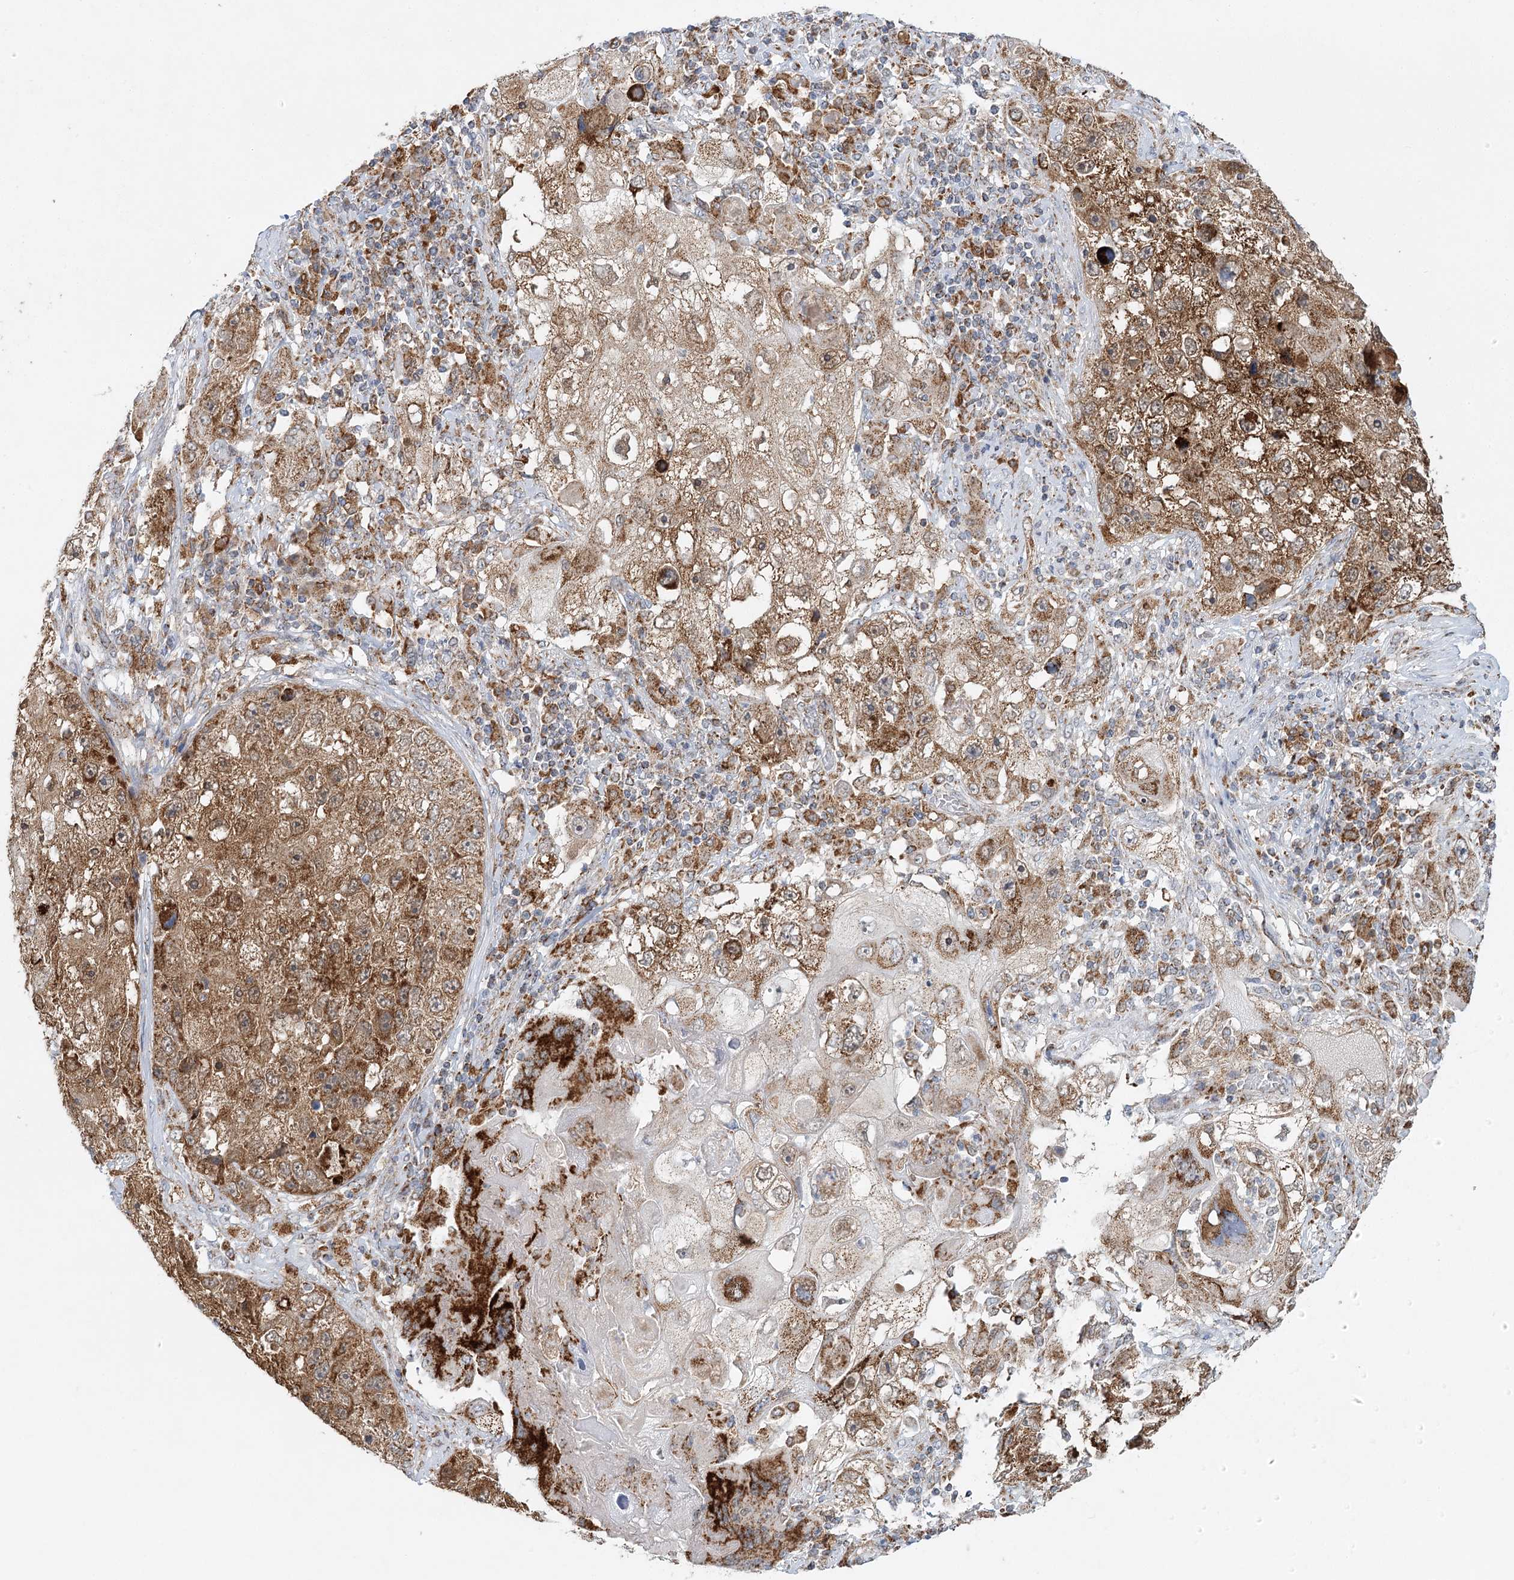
{"staining": {"intensity": "moderate", "quantity": ">75%", "location": "cytoplasmic/membranous"}, "tissue": "lung cancer", "cell_type": "Tumor cells", "image_type": "cancer", "snomed": [{"axis": "morphology", "description": "Squamous cell carcinoma, NOS"}, {"axis": "topography", "description": "Lung"}], "caption": "Moderate cytoplasmic/membranous protein staining is present in approximately >75% of tumor cells in lung cancer (squamous cell carcinoma).", "gene": "TAS1R1", "patient": {"sex": "male", "age": 61}}